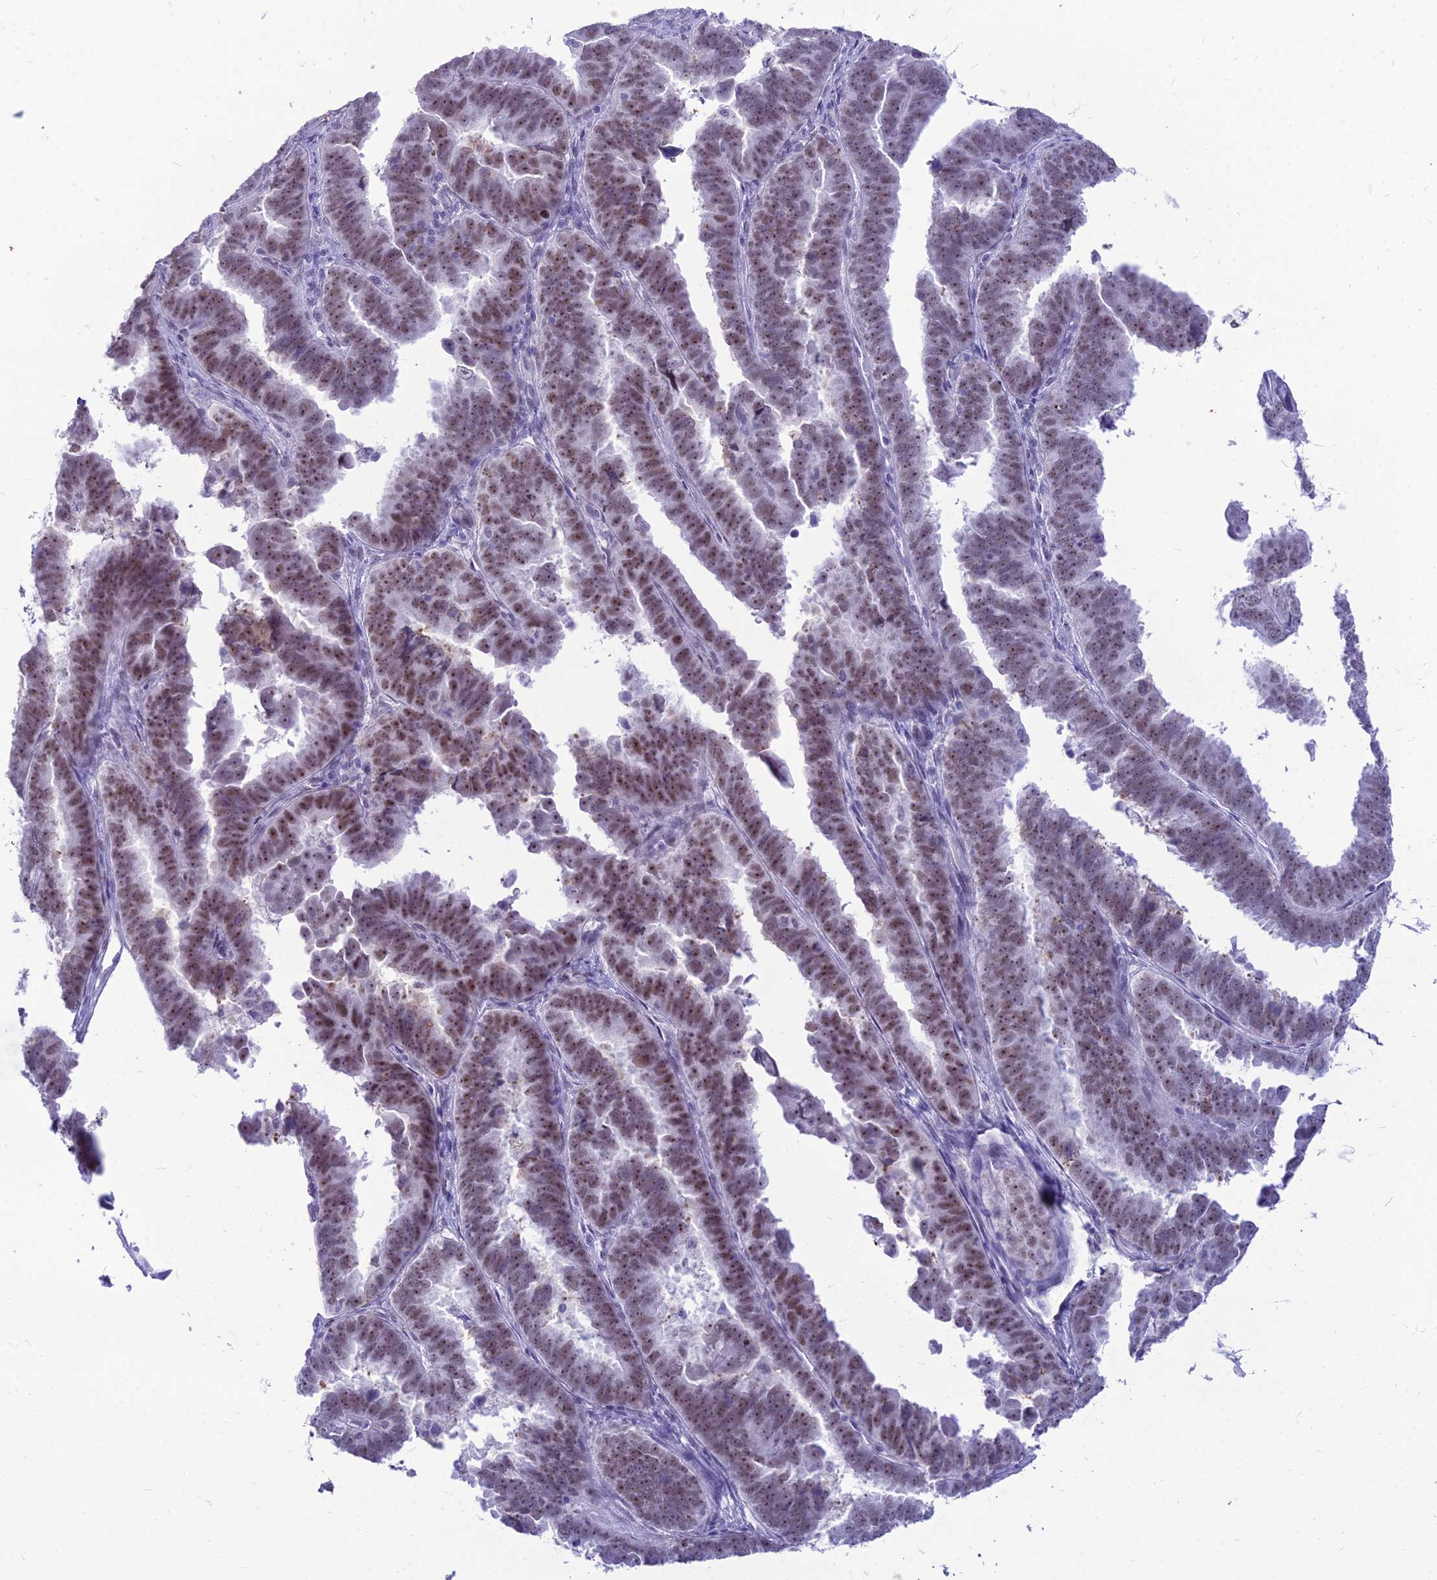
{"staining": {"intensity": "moderate", "quantity": ">75%", "location": "nuclear"}, "tissue": "endometrial cancer", "cell_type": "Tumor cells", "image_type": "cancer", "snomed": [{"axis": "morphology", "description": "Adenocarcinoma, NOS"}, {"axis": "topography", "description": "Endometrium"}], "caption": "Immunohistochemical staining of adenocarcinoma (endometrial) displays medium levels of moderate nuclear staining in approximately >75% of tumor cells.", "gene": "DHX40", "patient": {"sex": "female", "age": 75}}